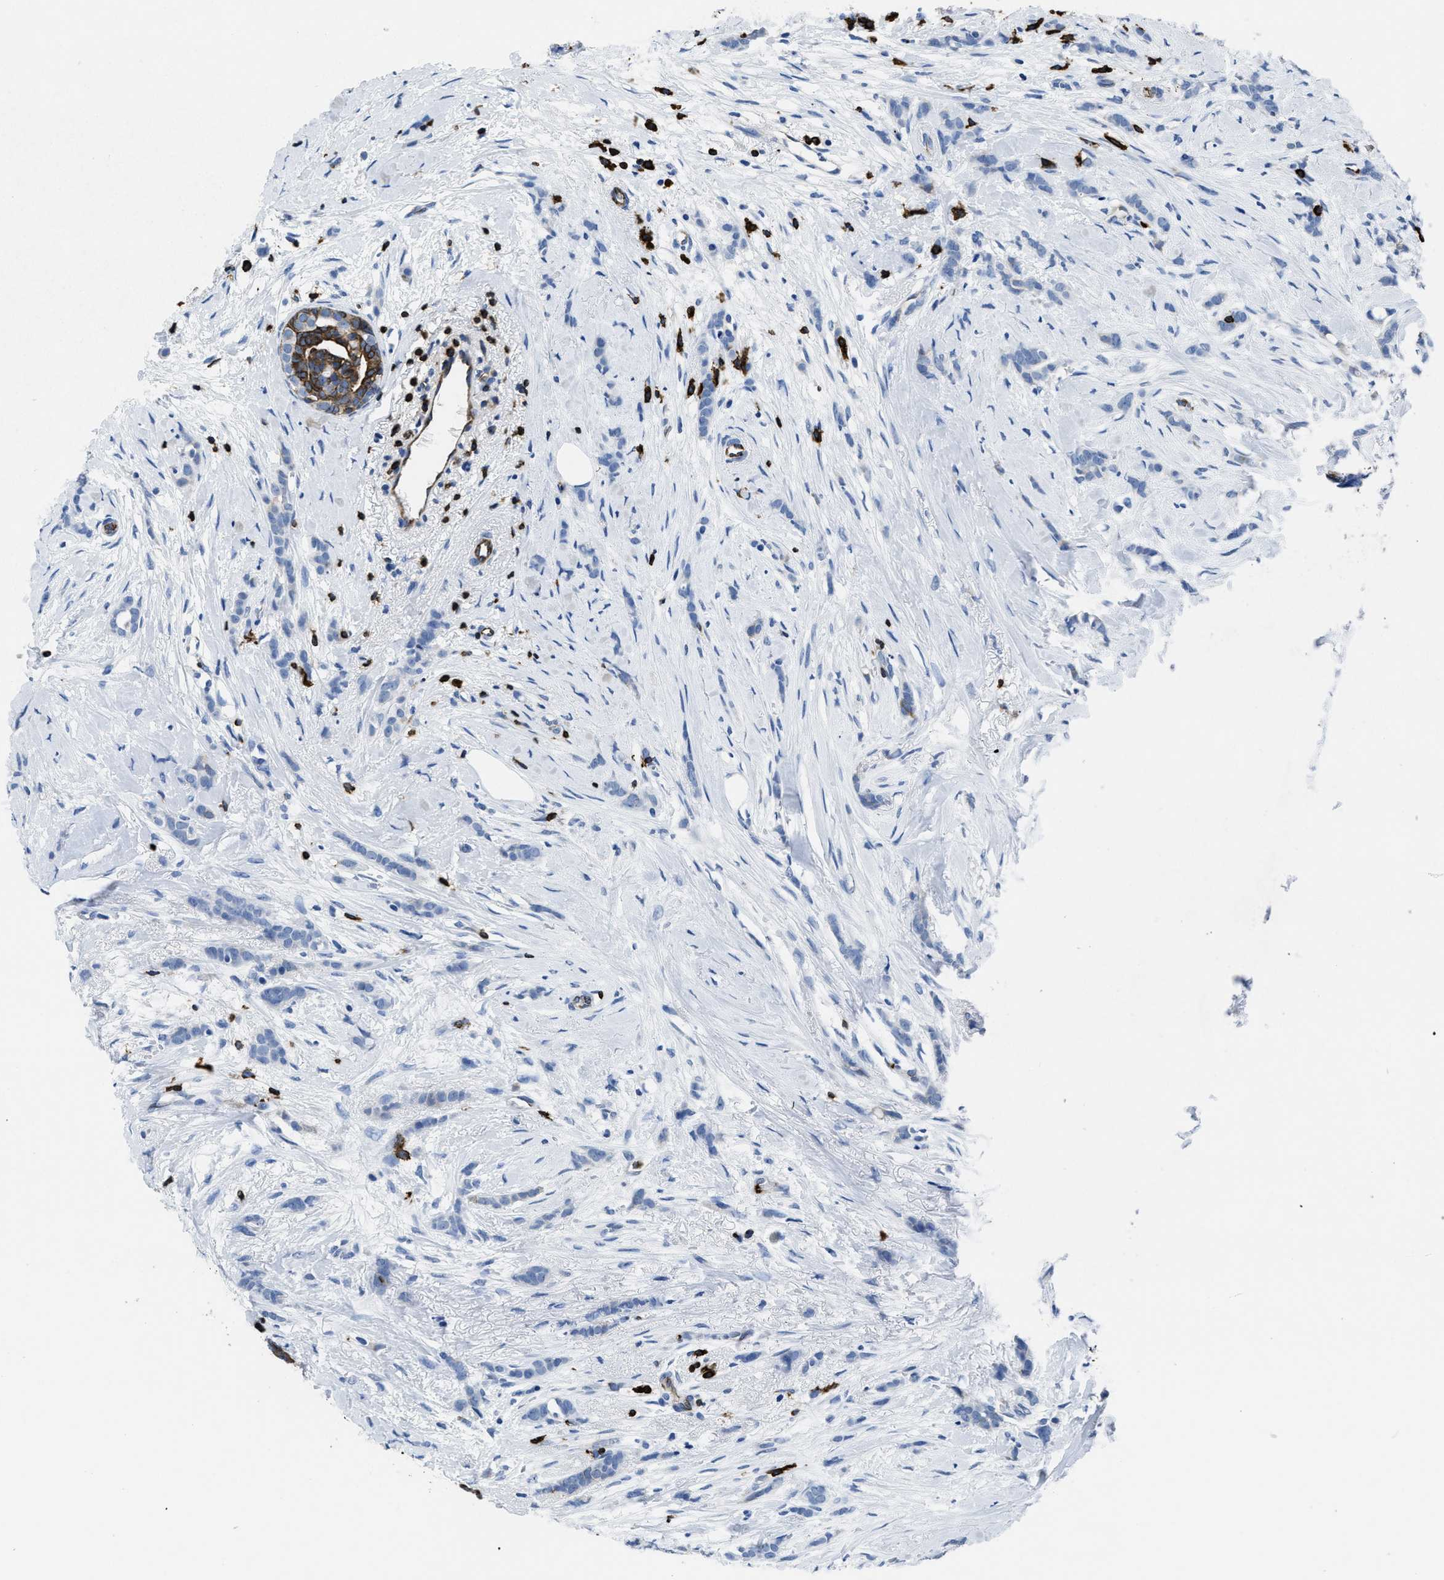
{"staining": {"intensity": "negative", "quantity": "none", "location": "none"}, "tissue": "breast cancer", "cell_type": "Tumor cells", "image_type": "cancer", "snomed": [{"axis": "morphology", "description": "Lobular carcinoma, in situ"}, {"axis": "morphology", "description": "Lobular carcinoma"}, {"axis": "topography", "description": "Breast"}], "caption": "DAB (3,3'-diaminobenzidine) immunohistochemical staining of breast cancer (lobular carcinoma in situ) shows no significant positivity in tumor cells.", "gene": "ITGA3", "patient": {"sex": "female", "age": 41}}